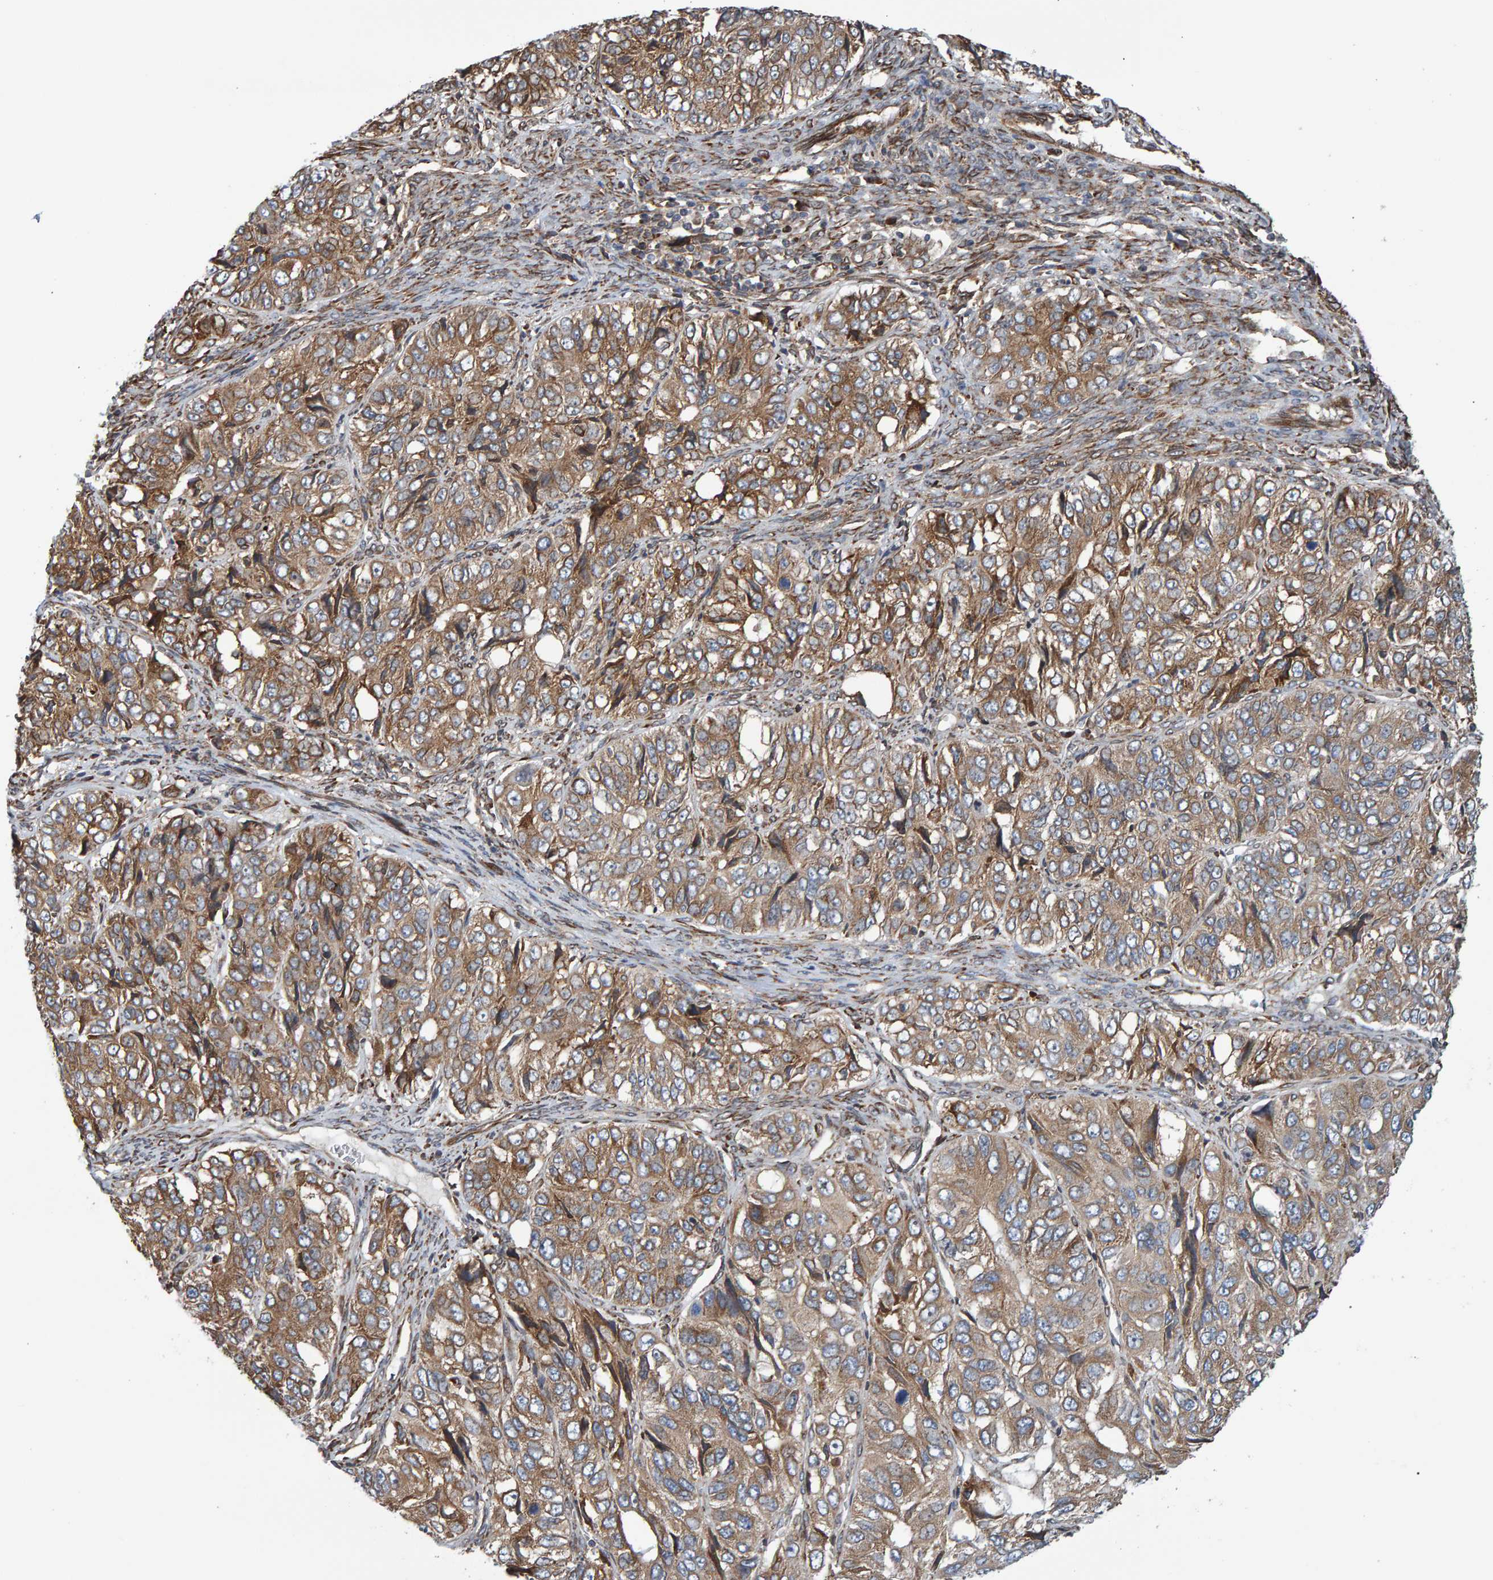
{"staining": {"intensity": "moderate", "quantity": ">75%", "location": "cytoplasmic/membranous"}, "tissue": "ovarian cancer", "cell_type": "Tumor cells", "image_type": "cancer", "snomed": [{"axis": "morphology", "description": "Carcinoma, endometroid"}, {"axis": "topography", "description": "Ovary"}], "caption": "Protein staining of ovarian endometroid carcinoma tissue exhibits moderate cytoplasmic/membranous positivity in approximately >75% of tumor cells.", "gene": "FAM117A", "patient": {"sex": "female", "age": 51}}